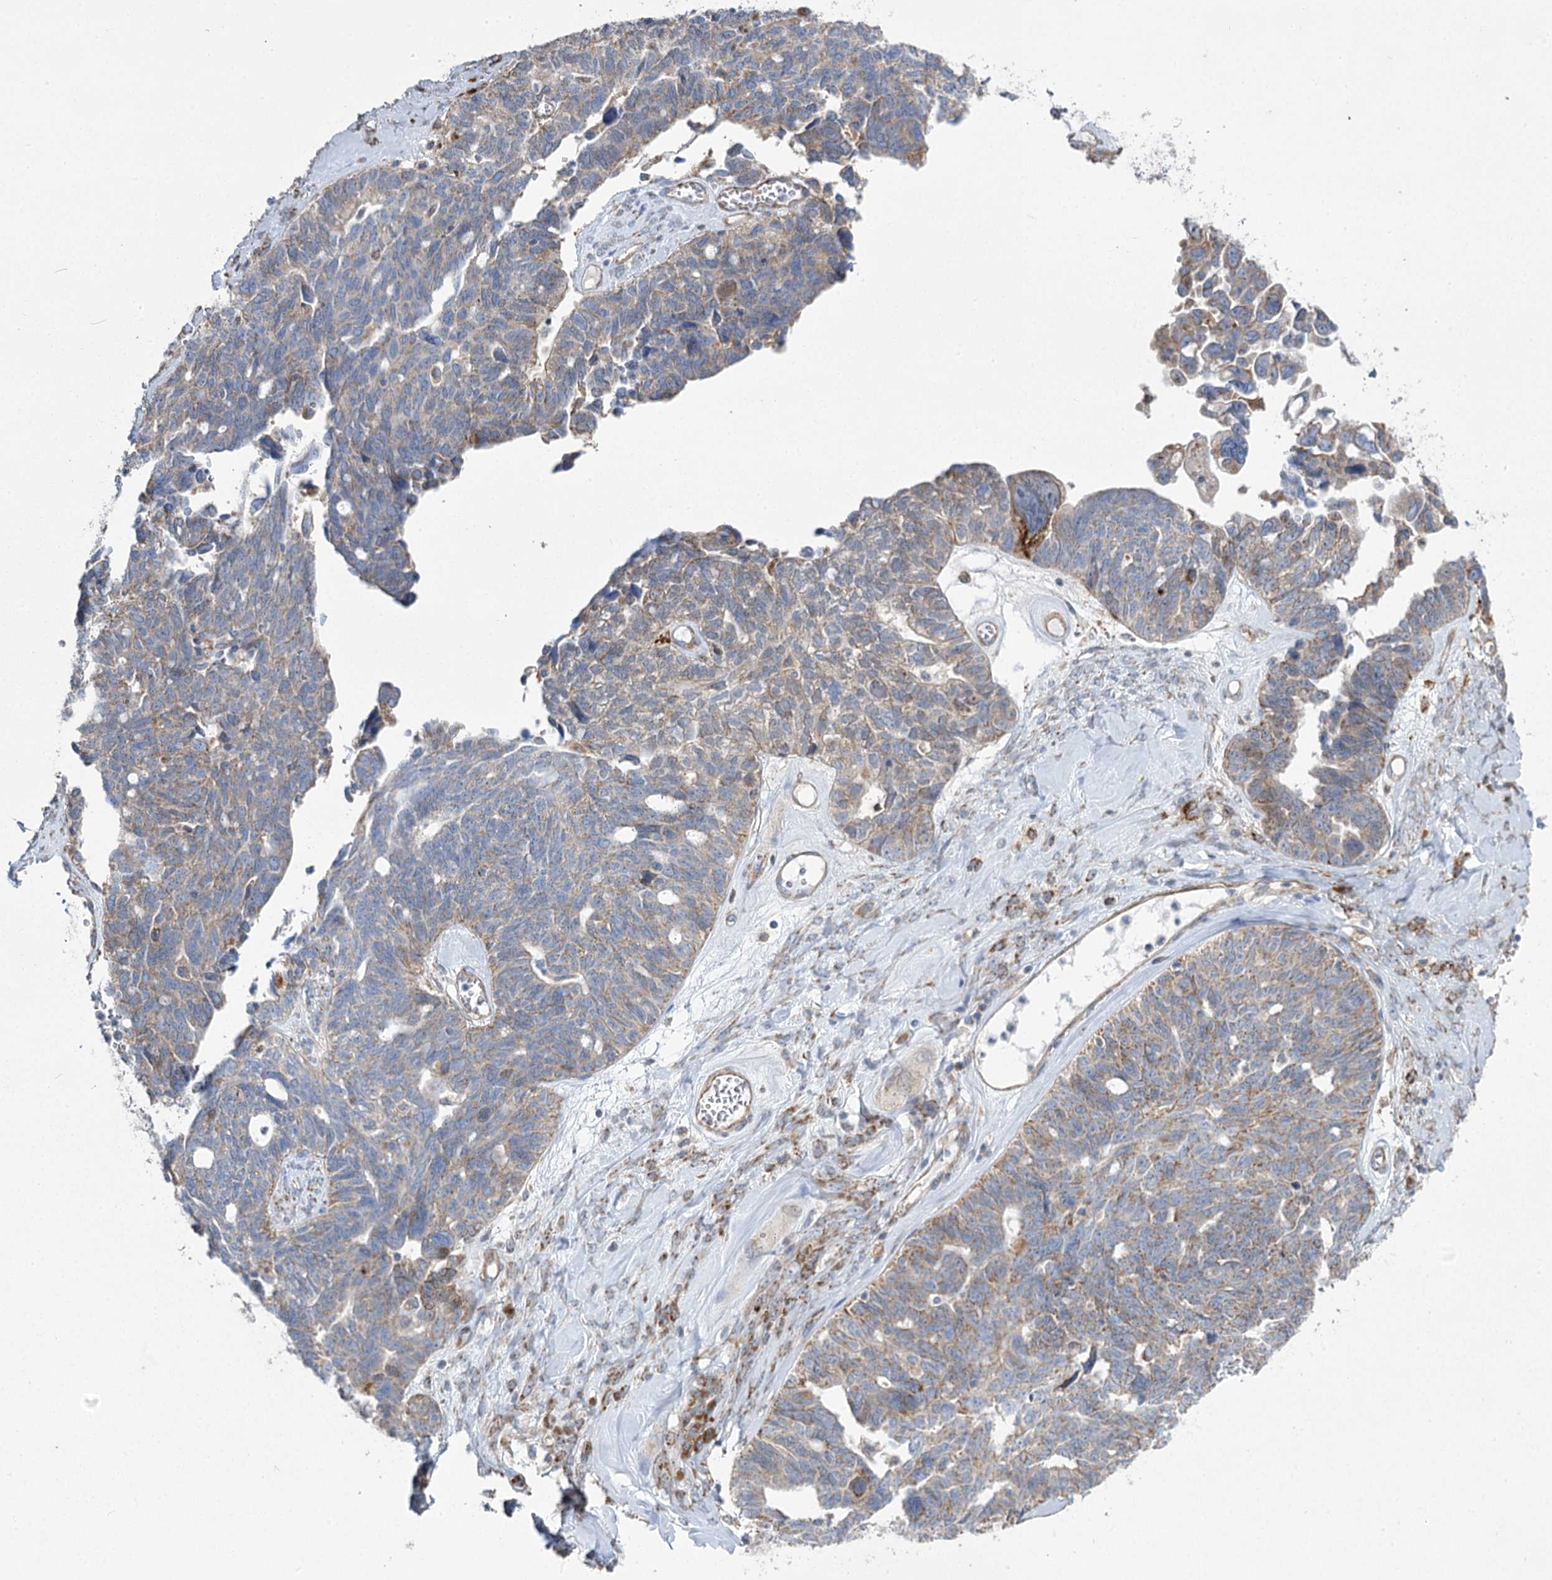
{"staining": {"intensity": "weak", "quantity": "<25%", "location": "cytoplasmic/membranous"}, "tissue": "ovarian cancer", "cell_type": "Tumor cells", "image_type": "cancer", "snomed": [{"axis": "morphology", "description": "Cystadenocarcinoma, serous, NOS"}, {"axis": "topography", "description": "Ovary"}], "caption": "Ovarian serous cystadenocarcinoma was stained to show a protein in brown. There is no significant positivity in tumor cells.", "gene": "RMDN2", "patient": {"sex": "female", "age": 79}}